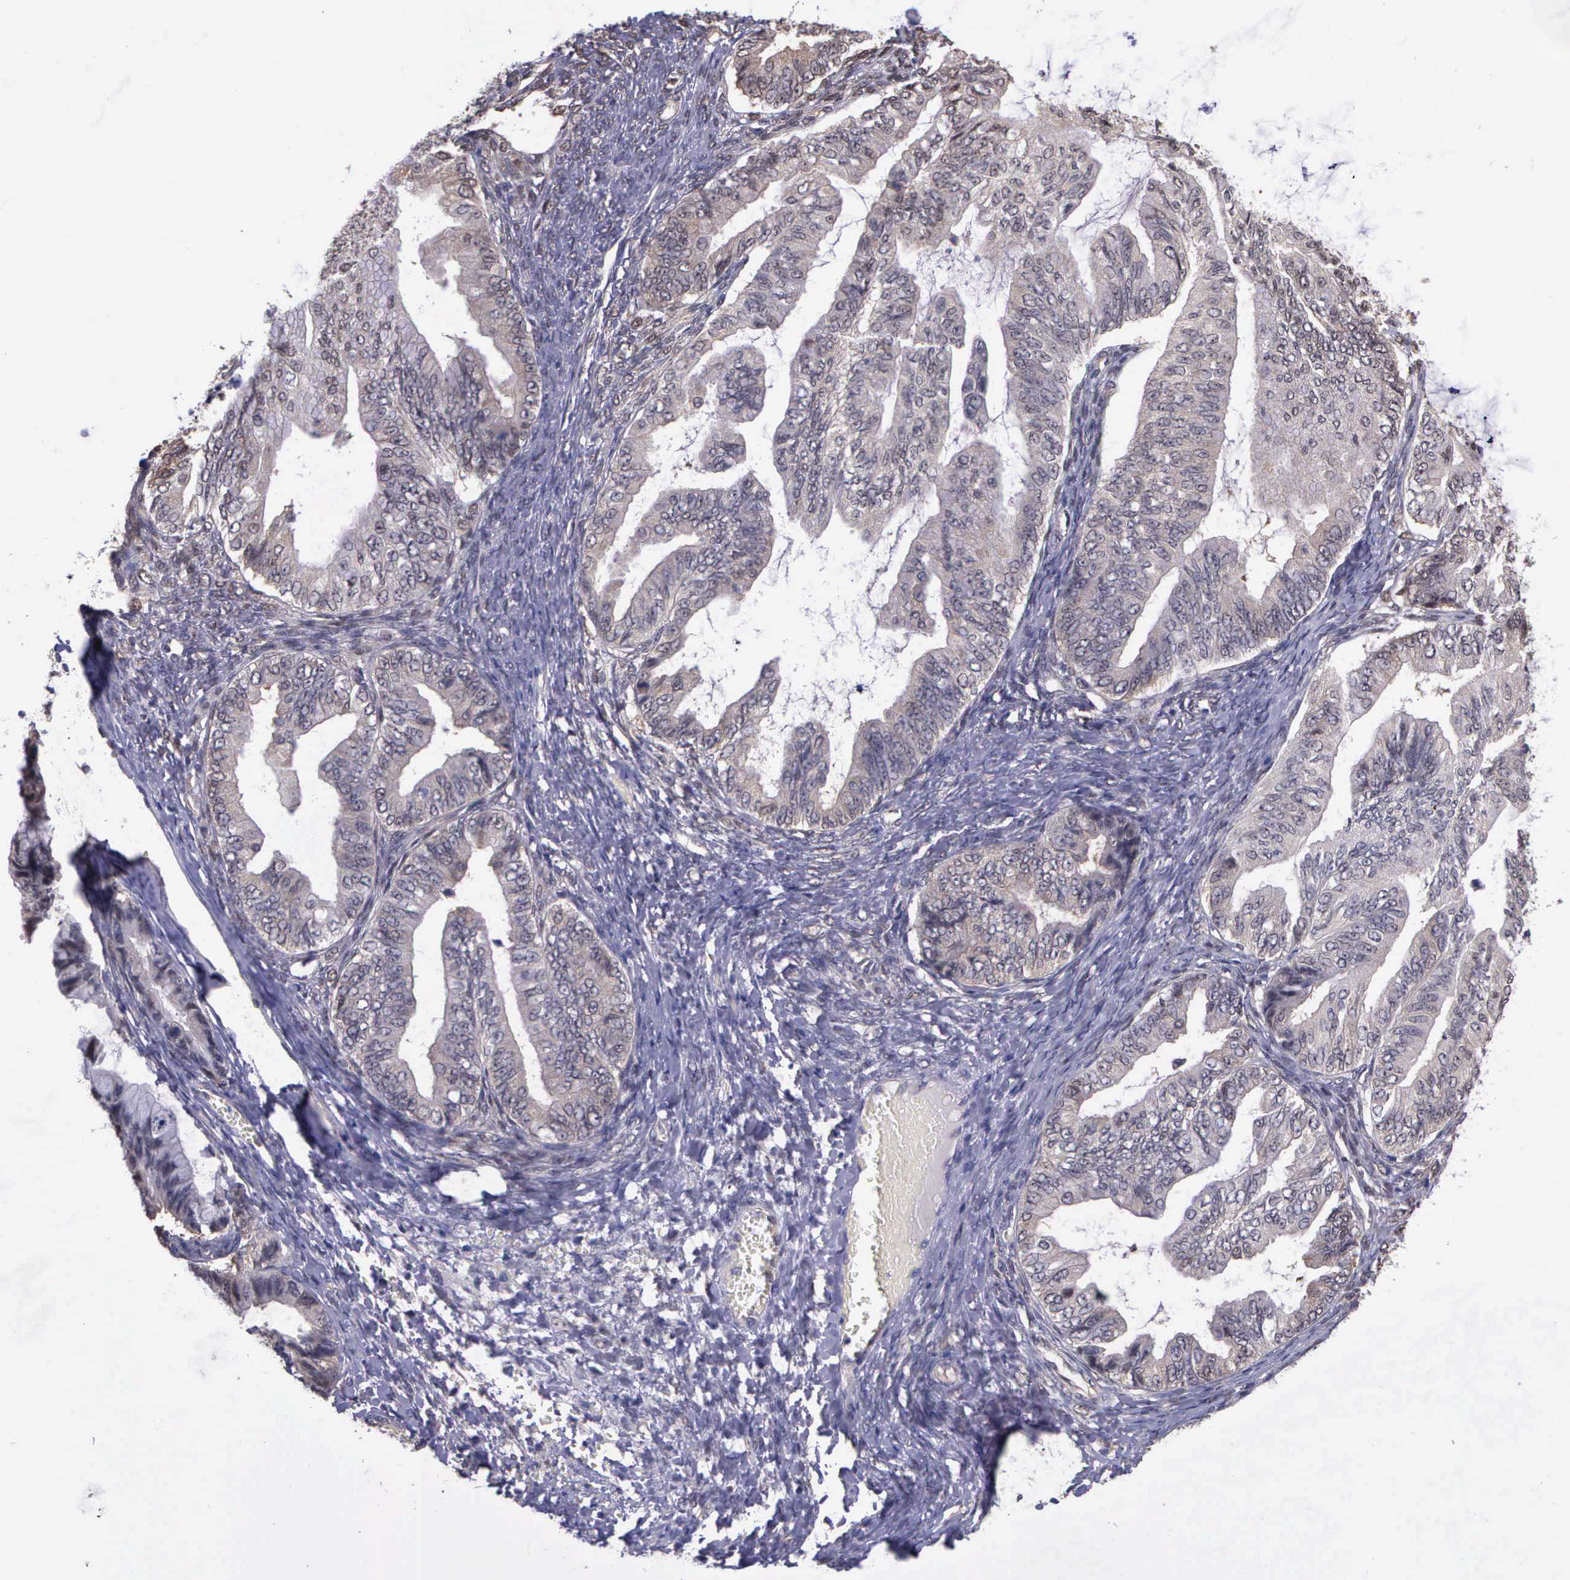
{"staining": {"intensity": "weak", "quantity": "25%-75%", "location": "cytoplasmic/membranous"}, "tissue": "ovarian cancer", "cell_type": "Tumor cells", "image_type": "cancer", "snomed": [{"axis": "morphology", "description": "Cystadenocarcinoma, mucinous, NOS"}, {"axis": "topography", "description": "Ovary"}], "caption": "This is a histology image of immunohistochemistry staining of ovarian cancer (mucinous cystadenocarcinoma), which shows weak staining in the cytoplasmic/membranous of tumor cells.", "gene": "PSMC1", "patient": {"sex": "female", "age": 36}}